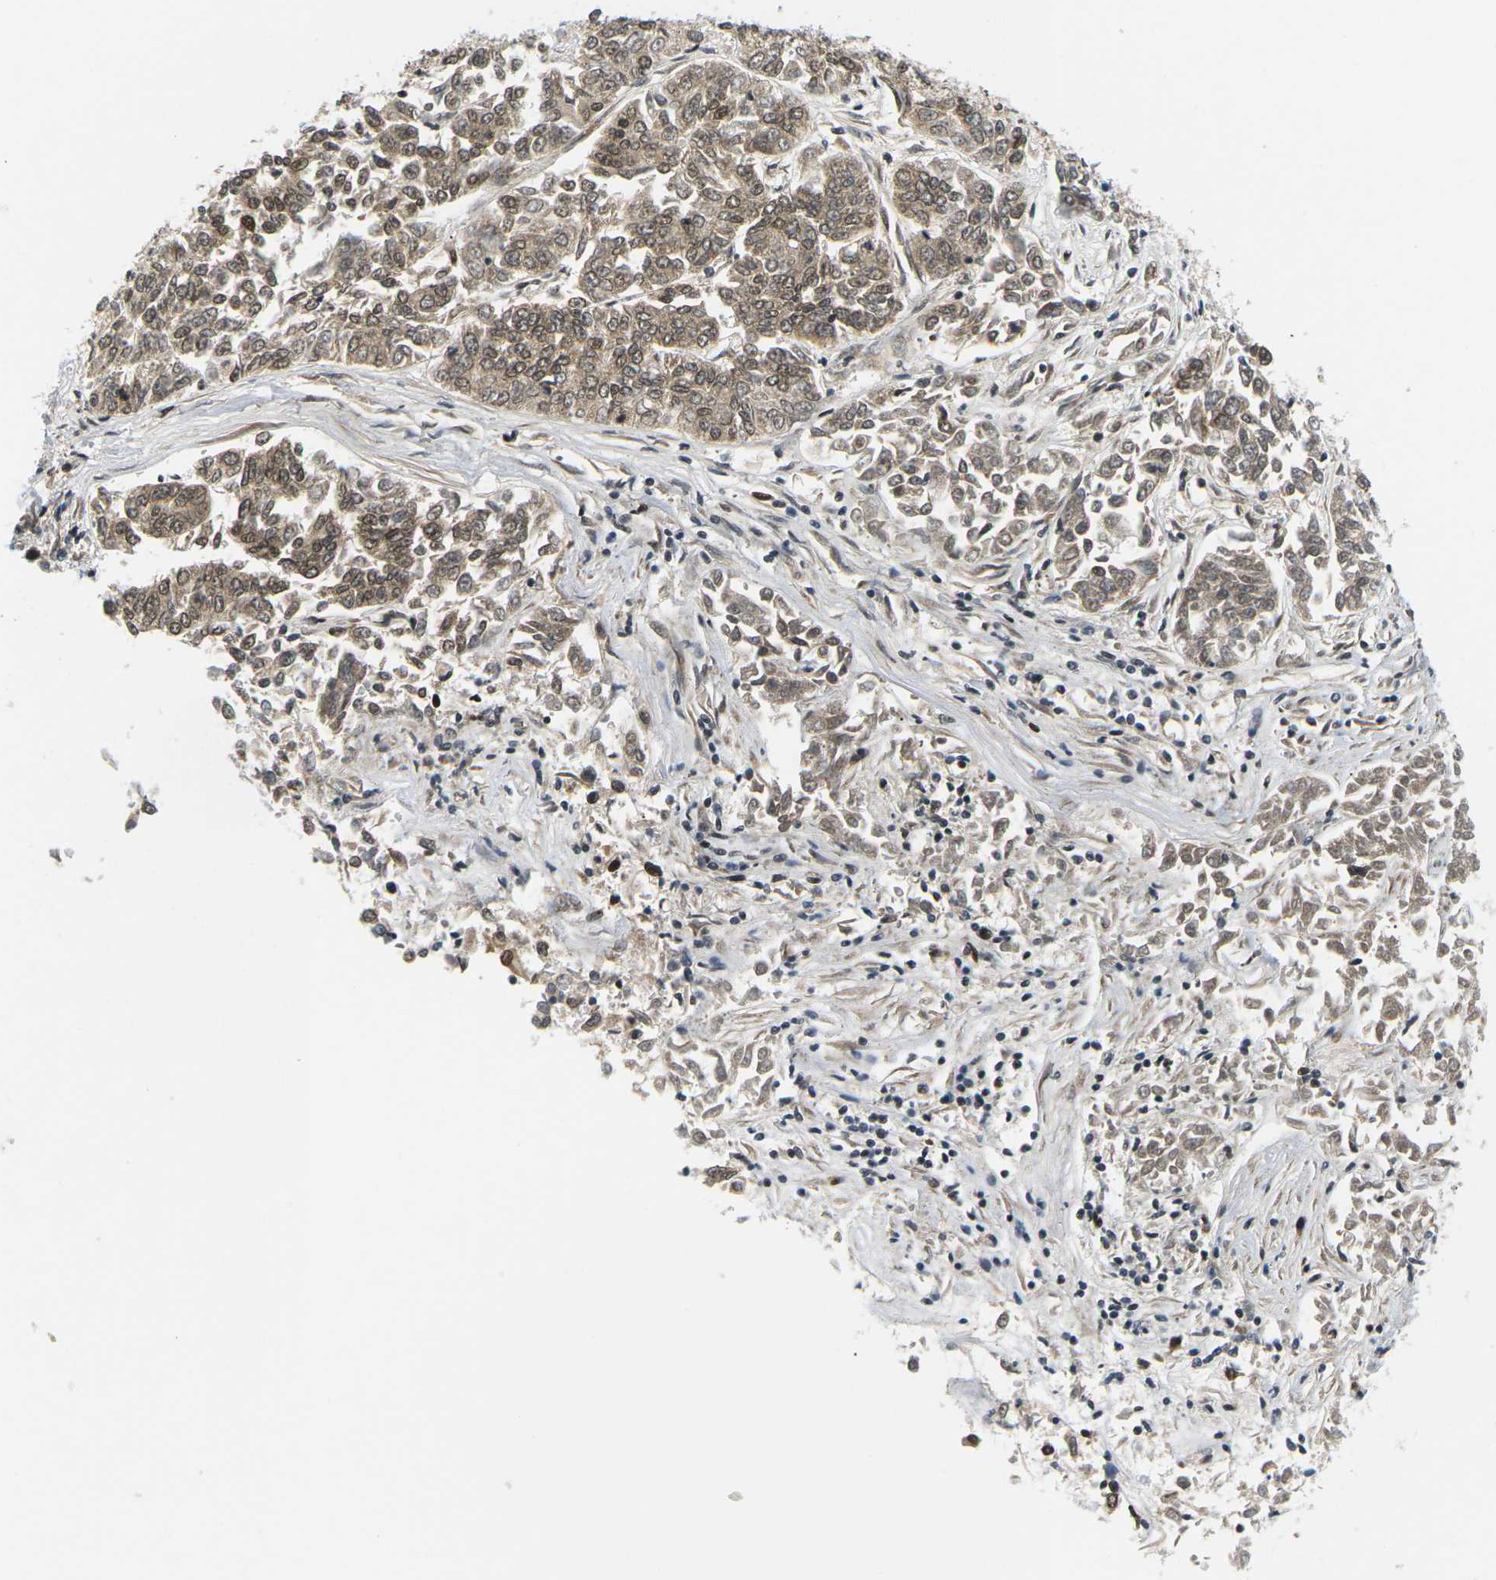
{"staining": {"intensity": "moderate", "quantity": ">75%", "location": "cytoplasmic/membranous,nuclear"}, "tissue": "lung cancer", "cell_type": "Tumor cells", "image_type": "cancer", "snomed": [{"axis": "morphology", "description": "Adenocarcinoma, NOS"}, {"axis": "topography", "description": "Lung"}], "caption": "Immunohistochemistry of lung cancer exhibits medium levels of moderate cytoplasmic/membranous and nuclear staining in about >75% of tumor cells.", "gene": "CELF1", "patient": {"sex": "male", "age": 84}}